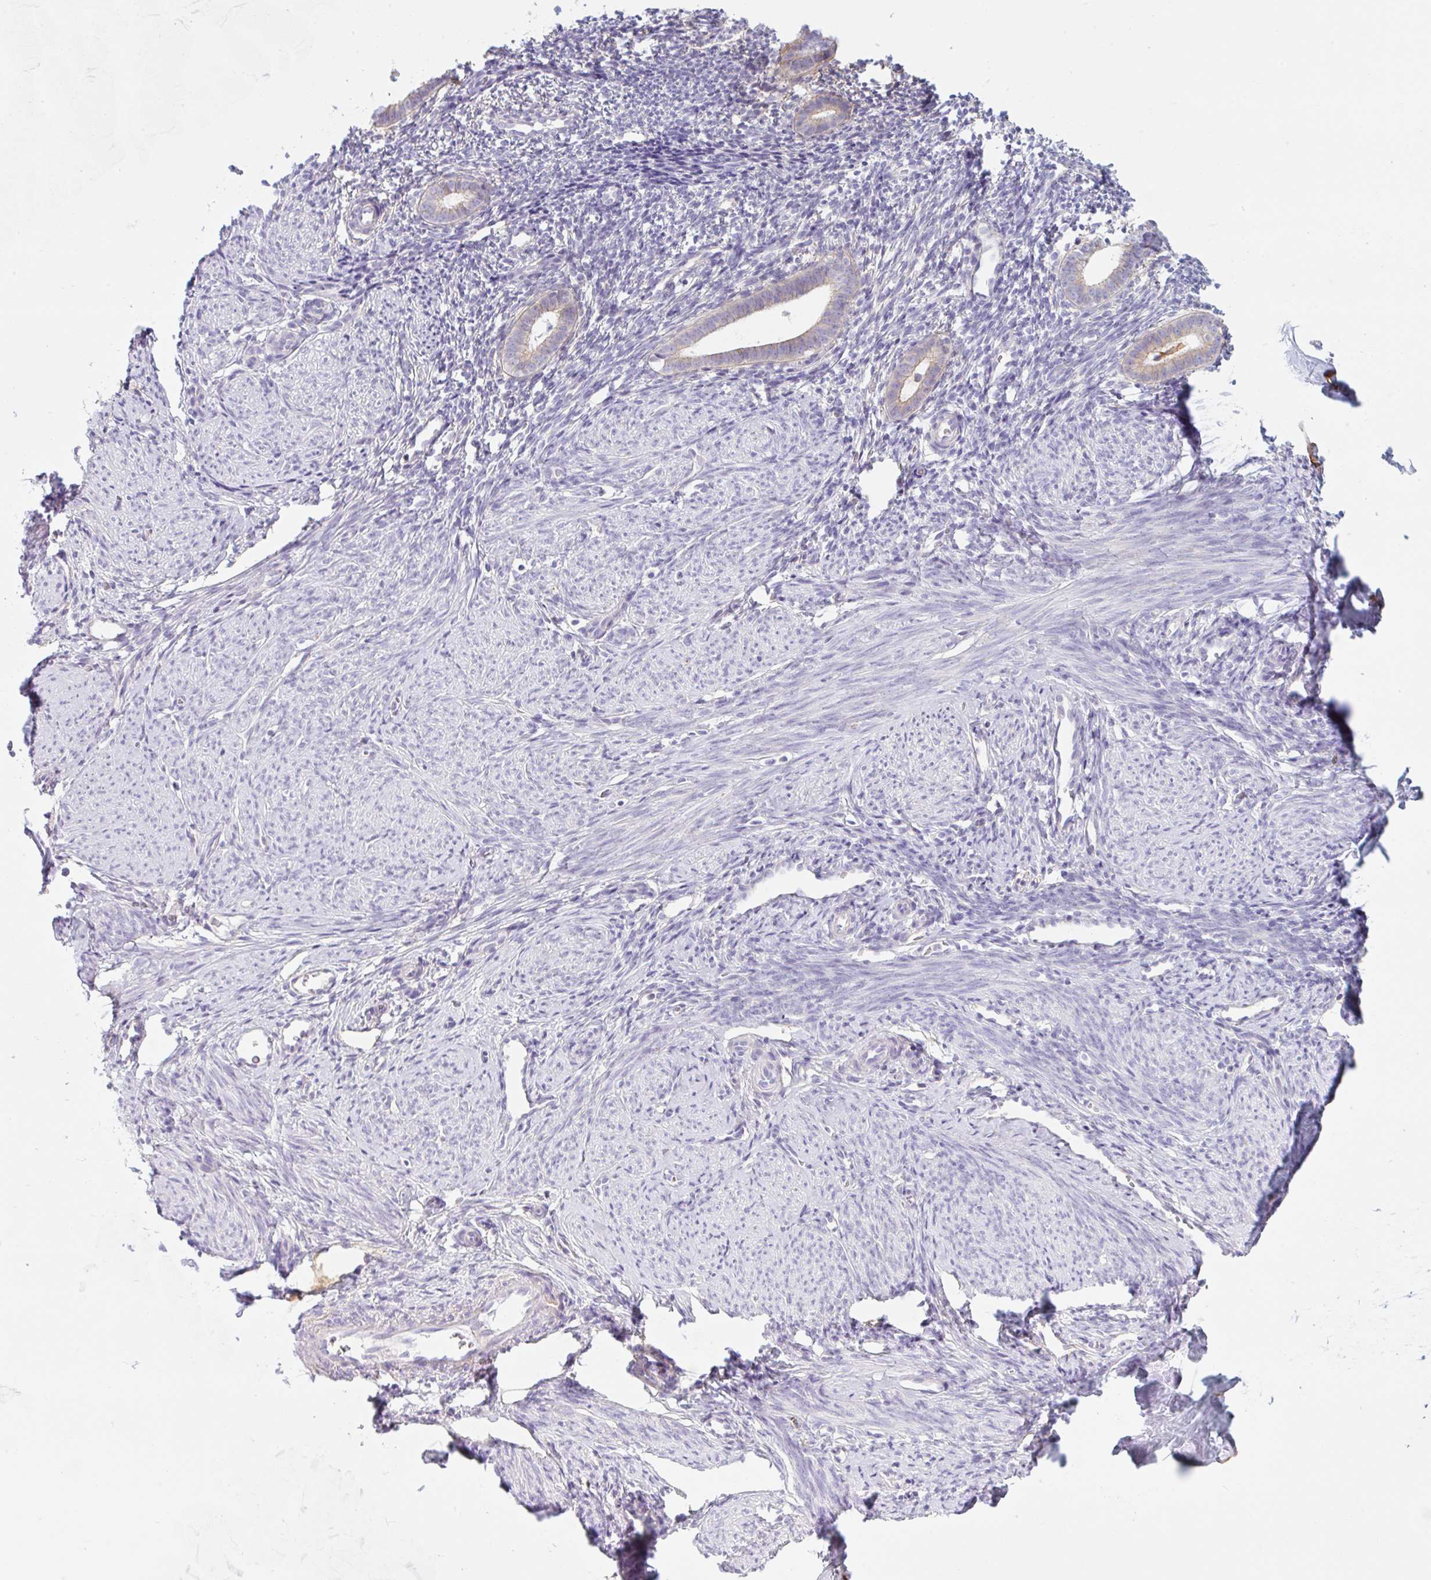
{"staining": {"intensity": "negative", "quantity": "none", "location": "none"}, "tissue": "endometrium", "cell_type": "Cells in endometrial stroma", "image_type": "normal", "snomed": [{"axis": "morphology", "description": "Normal tissue, NOS"}, {"axis": "topography", "description": "Endometrium"}], "caption": "This histopathology image is of normal endometrium stained with immunohistochemistry (IHC) to label a protein in brown with the nuclei are counter-stained blue. There is no expression in cells in endometrial stroma. (Brightfield microscopy of DAB IHC at high magnification).", "gene": "LYVE1", "patient": {"sex": "female", "age": 39}}